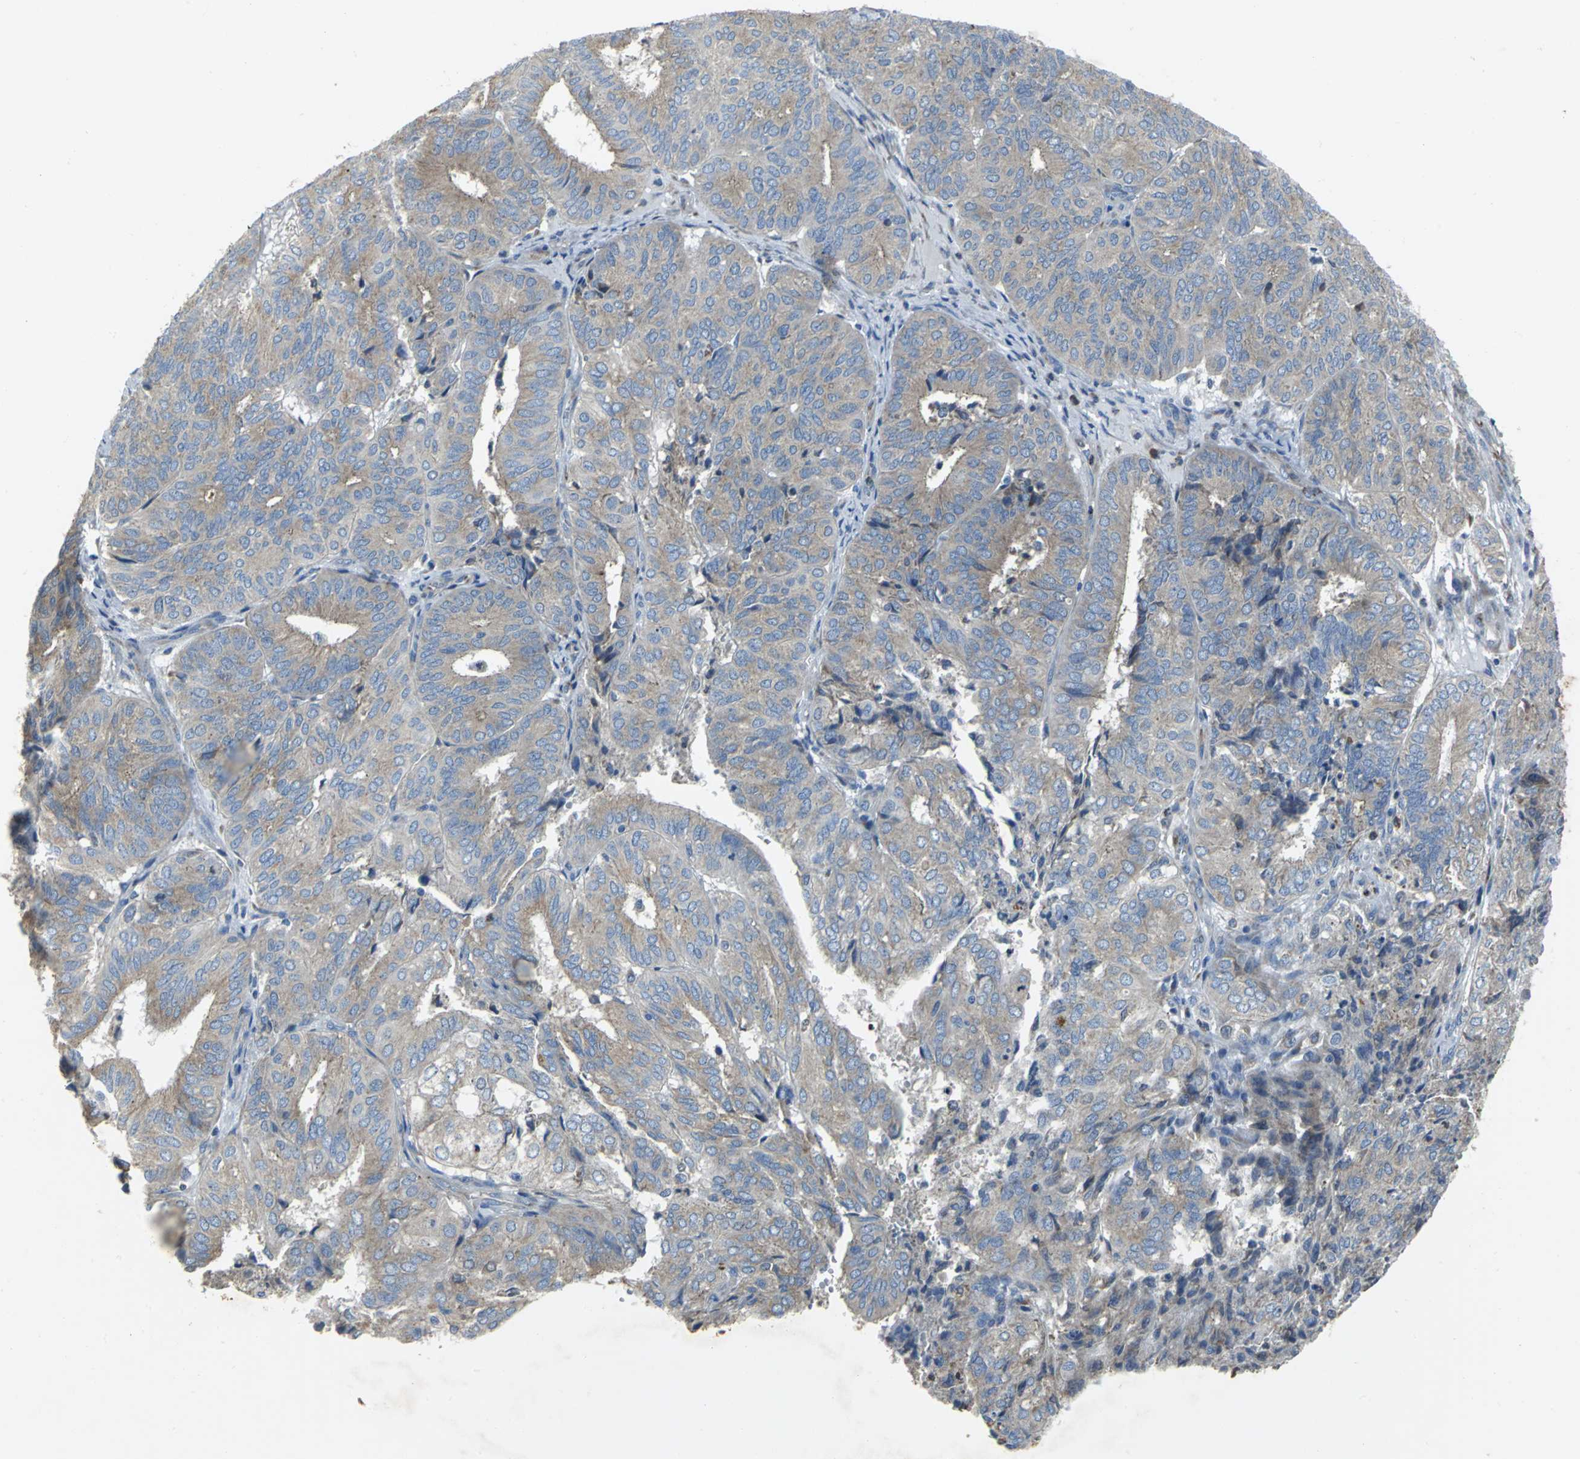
{"staining": {"intensity": "moderate", "quantity": ">75%", "location": "cytoplasmic/membranous"}, "tissue": "endometrial cancer", "cell_type": "Tumor cells", "image_type": "cancer", "snomed": [{"axis": "morphology", "description": "Adenocarcinoma, NOS"}, {"axis": "topography", "description": "Uterus"}], "caption": "High-power microscopy captured an IHC image of endometrial cancer (adenocarcinoma), revealing moderate cytoplasmic/membranous staining in approximately >75% of tumor cells. (DAB (3,3'-diaminobenzidine) IHC with brightfield microscopy, high magnification).", "gene": "EIF5A", "patient": {"sex": "female", "age": 60}}